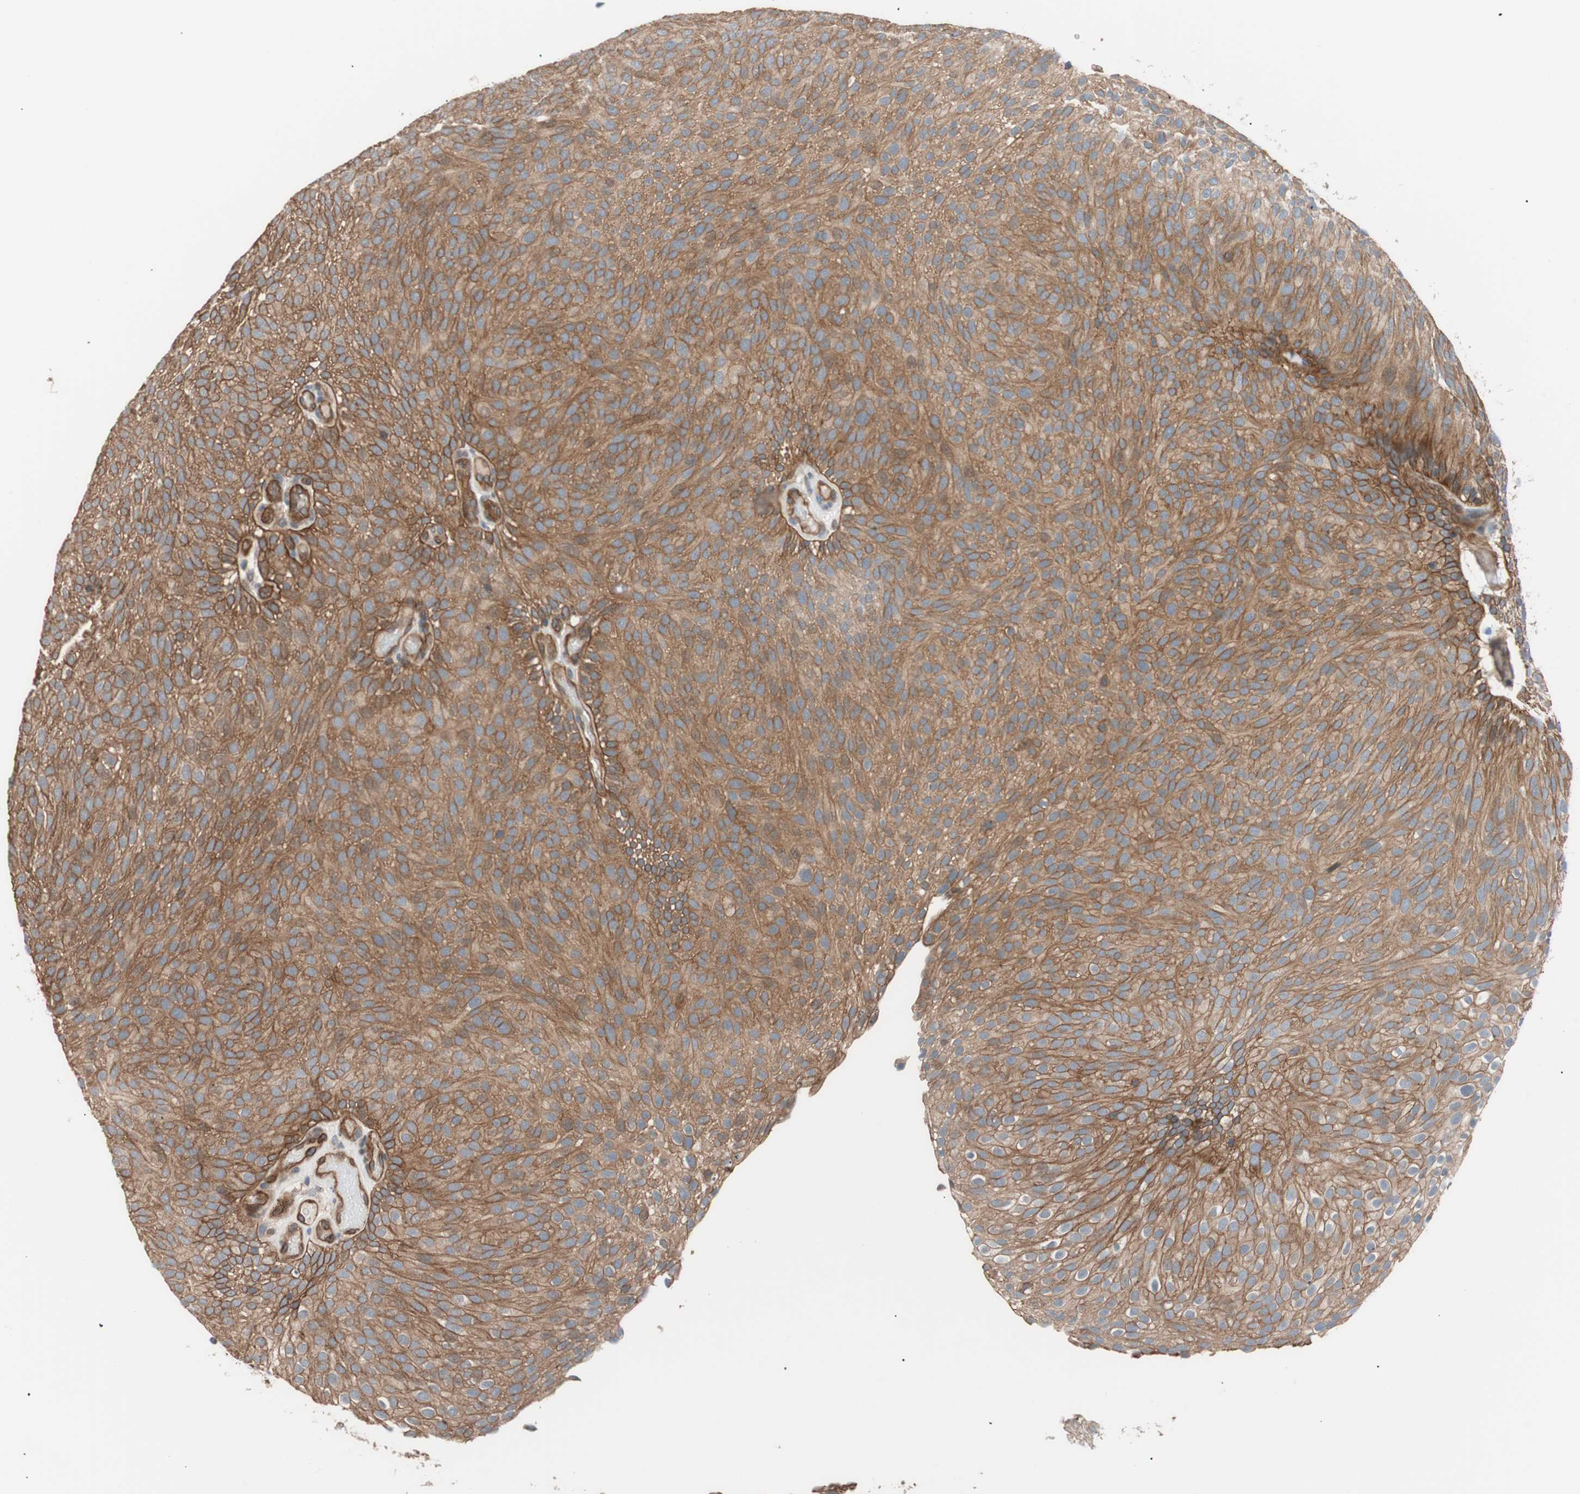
{"staining": {"intensity": "strong", "quantity": ">75%", "location": "cytoplasmic/membranous"}, "tissue": "urothelial cancer", "cell_type": "Tumor cells", "image_type": "cancer", "snomed": [{"axis": "morphology", "description": "Urothelial carcinoma, Low grade"}, {"axis": "topography", "description": "Urinary bladder"}], "caption": "Immunohistochemical staining of low-grade urothelial carcinoma exhibits high levels of strong cytoplasmic/membranous protein positivity in approximately >75% of tumor cells. Nuclei are stained in blue.", "gene": "SMG1", "patient": {"sex": "male", "age": 78}}